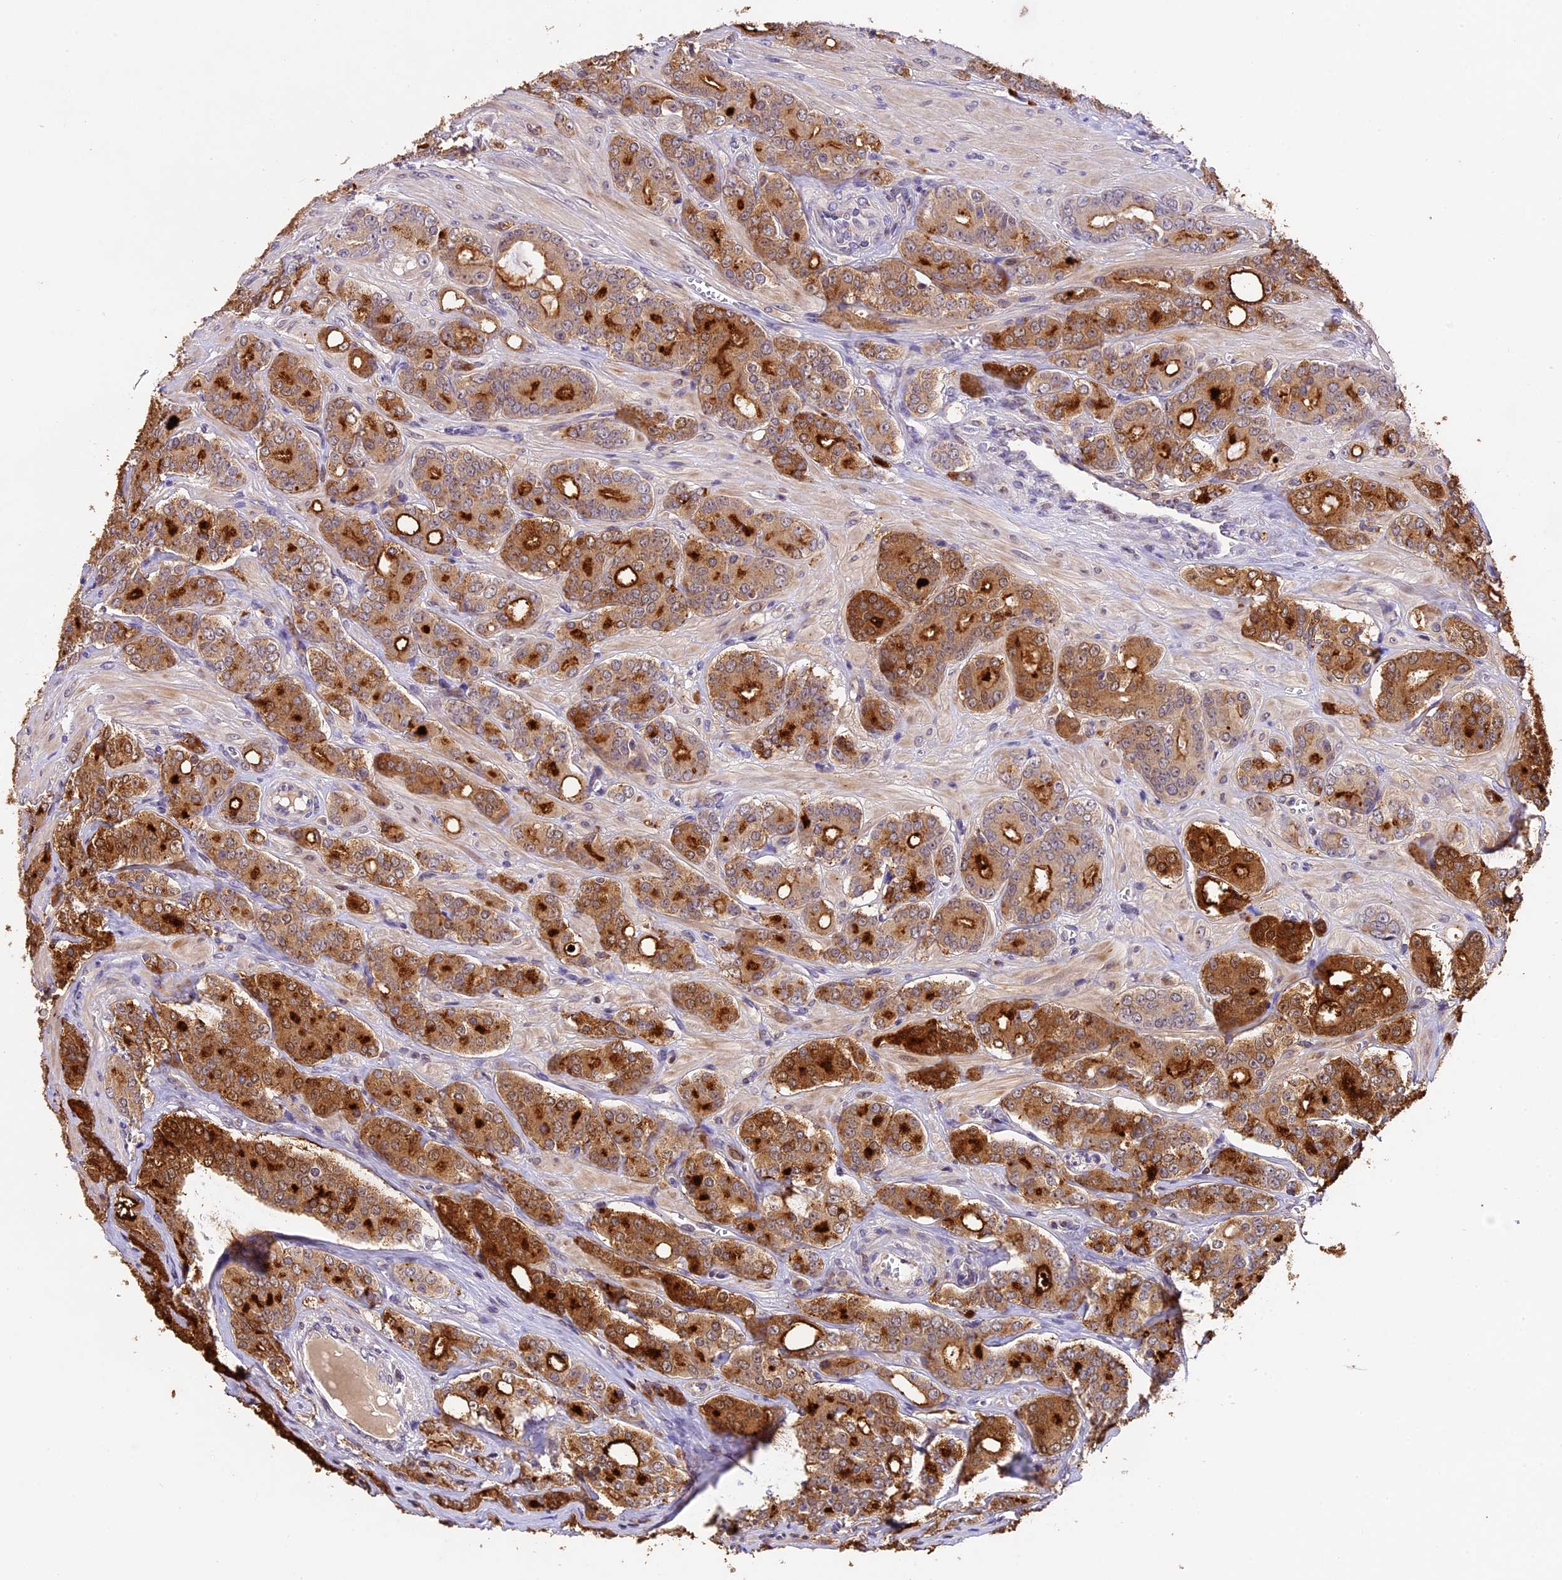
{"staining": {"intensity": "strong", "quantity": ">75%", "location": "cytoplasmic/membranous"}, "tissue": "prostate cancer", "cell_type": "Tumor cells", "image_type": "cancer", "snomed": [{"axis": "morphology", "description": "Adenocarcinoma, High grade"}, {"axis": "topography", "description": "Prostate"}], "caption": "This image displays prostate cancer stained with IHC to label a protein in brown. The cytoplasmic/membranous of tumor cells show strong positivity for the protein. Nuclei are counter-stained blue.", "gene": "DGKH", "patient": {"sex": "male", "age": 62}}